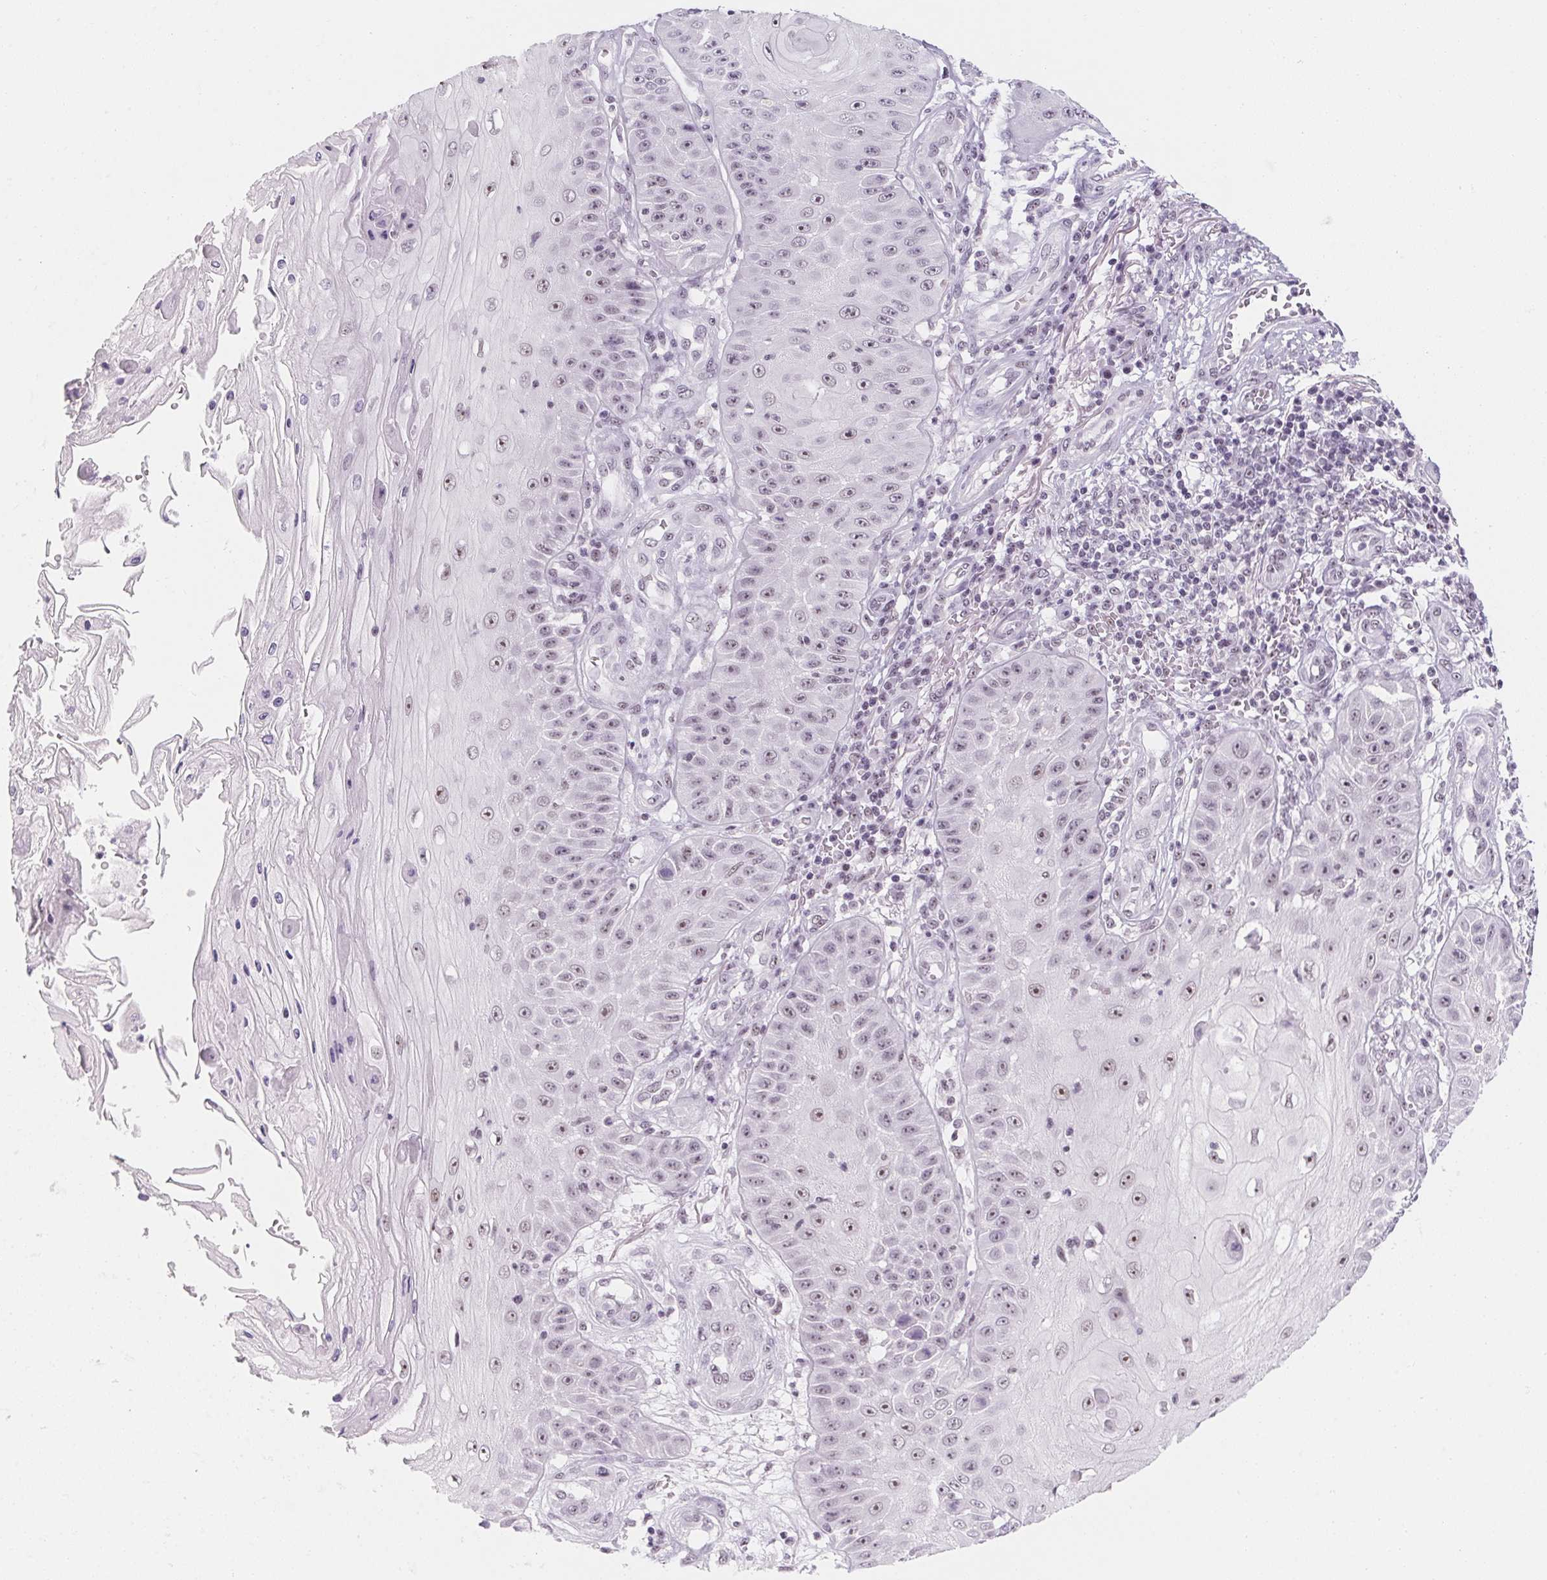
{"staining": {"intensity": "negative", "quantity": "none", "location": "none"}, "tissue": "skin cancer", "cell_type": "Tumor cells", "image_type": "cancer", "snomed": [{"axis": "morphology", "description": "Squamous cell carcinoma, NOS"}, {"axis": "topography", "description": "Skin"}], "caption": "High power microscopy micrograph of an immunohistochemistry (IHC) image of skin cancer (squamous cell carcinoma), revealing no significant staining in tumor cells. (Stains: DAB (3,3'-diaminobenzidine) IHC with hematoxylin counter stain, Microscopy: brightfield microscopy at high magnification).", "gene": "ZIC4", "patient": {"sex": "male", "age": 70}}